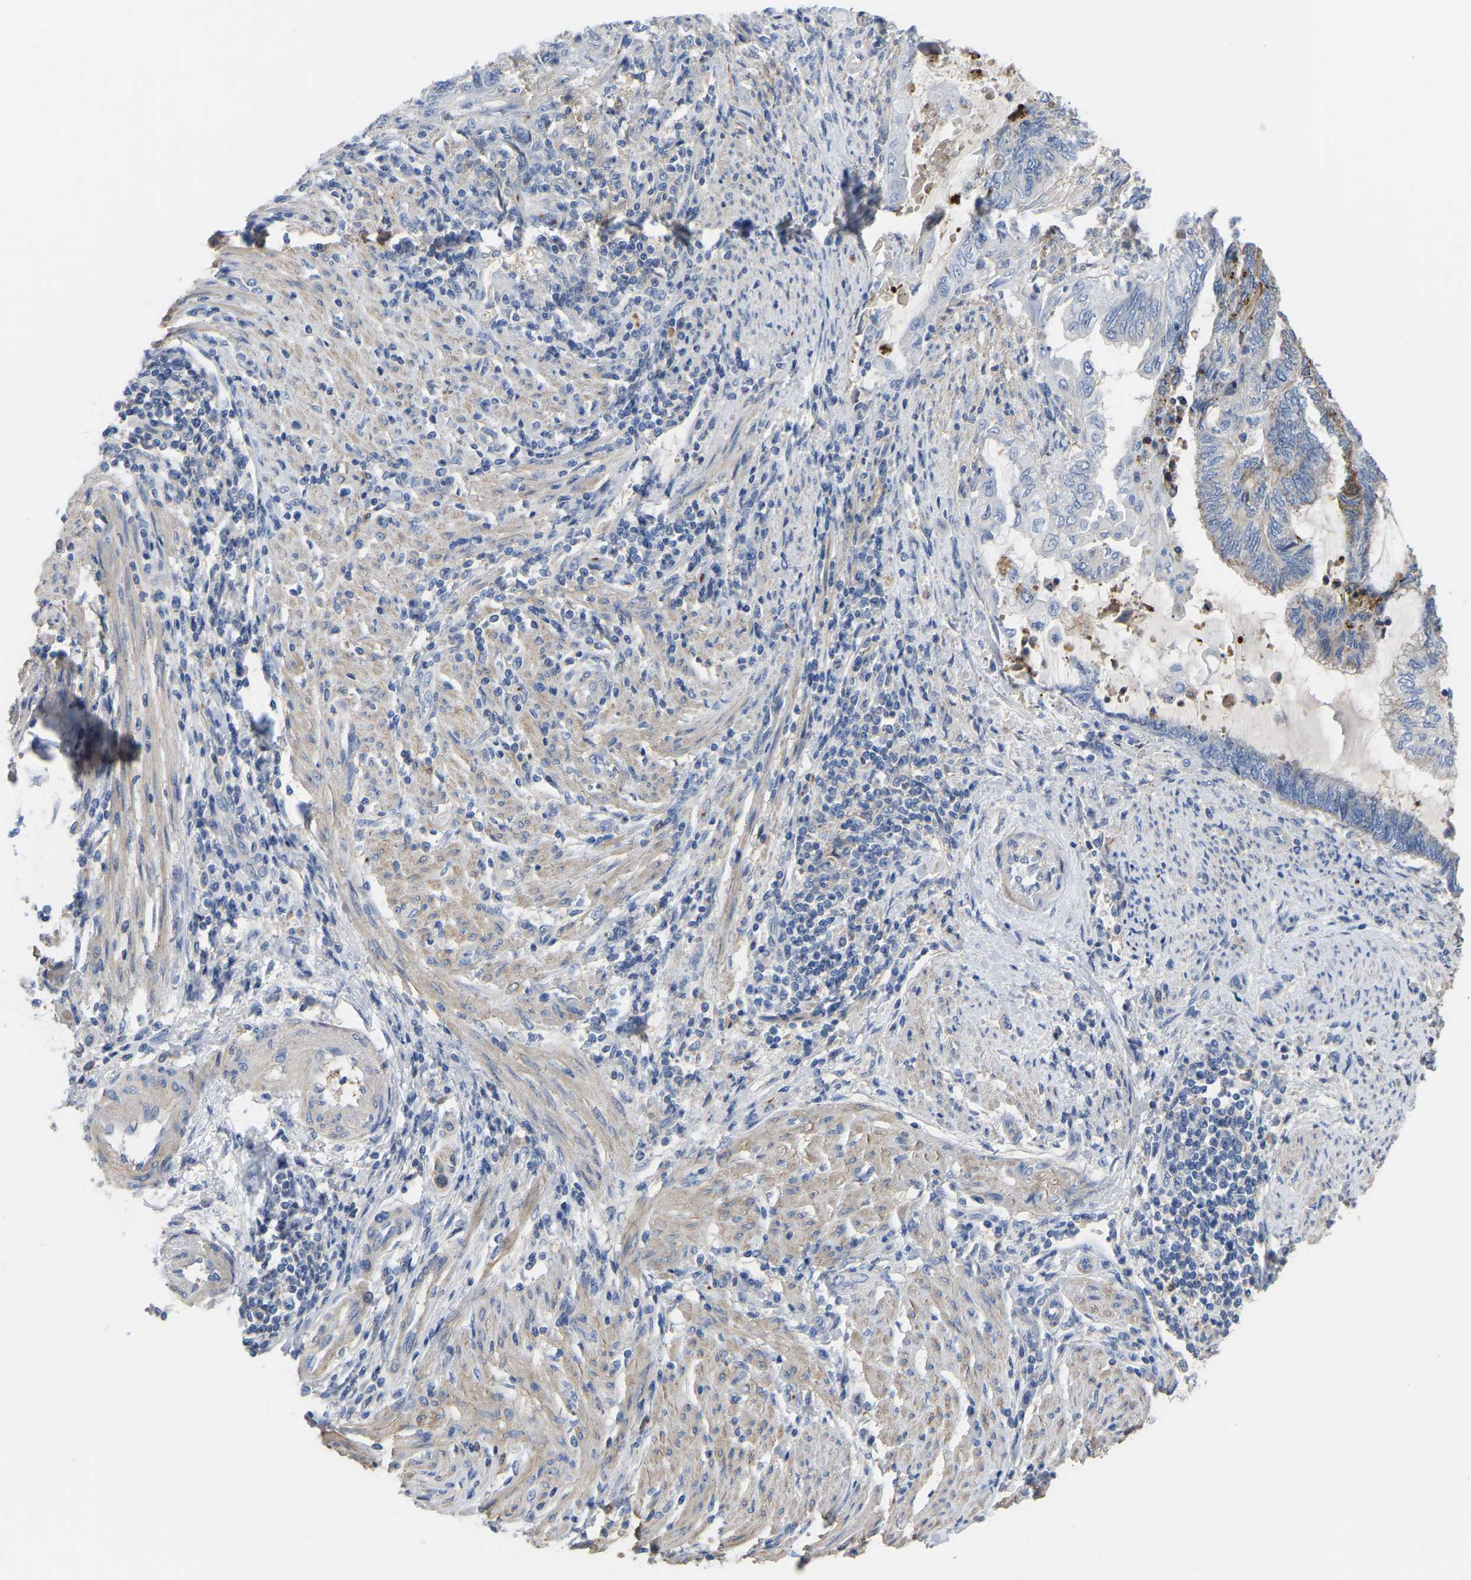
{"staining": {"intensity": "moderate", "quantity": "<25%", "location": "cytoplasmic/membranous"}, "tissue": "endometrial cancer", "cell_type": "Tumor cells", "image_type": "cancer", "snomed": [{"axis": "morphology", "description": "Adenocarcinoma, NOS"}, {"axis": "topography", "description": "Uterus"}, {"axis": "topography", "description": "Endometrium"}], "caption": "Immunohistochemical staining of adenocarcinoma (endometrial) shows low levels of moderate cytoplasmic/membranous protein expression in about <25% of tumor cells.", "gene": "ZNF449", "patient": {"sex": "female", "age": 70}}